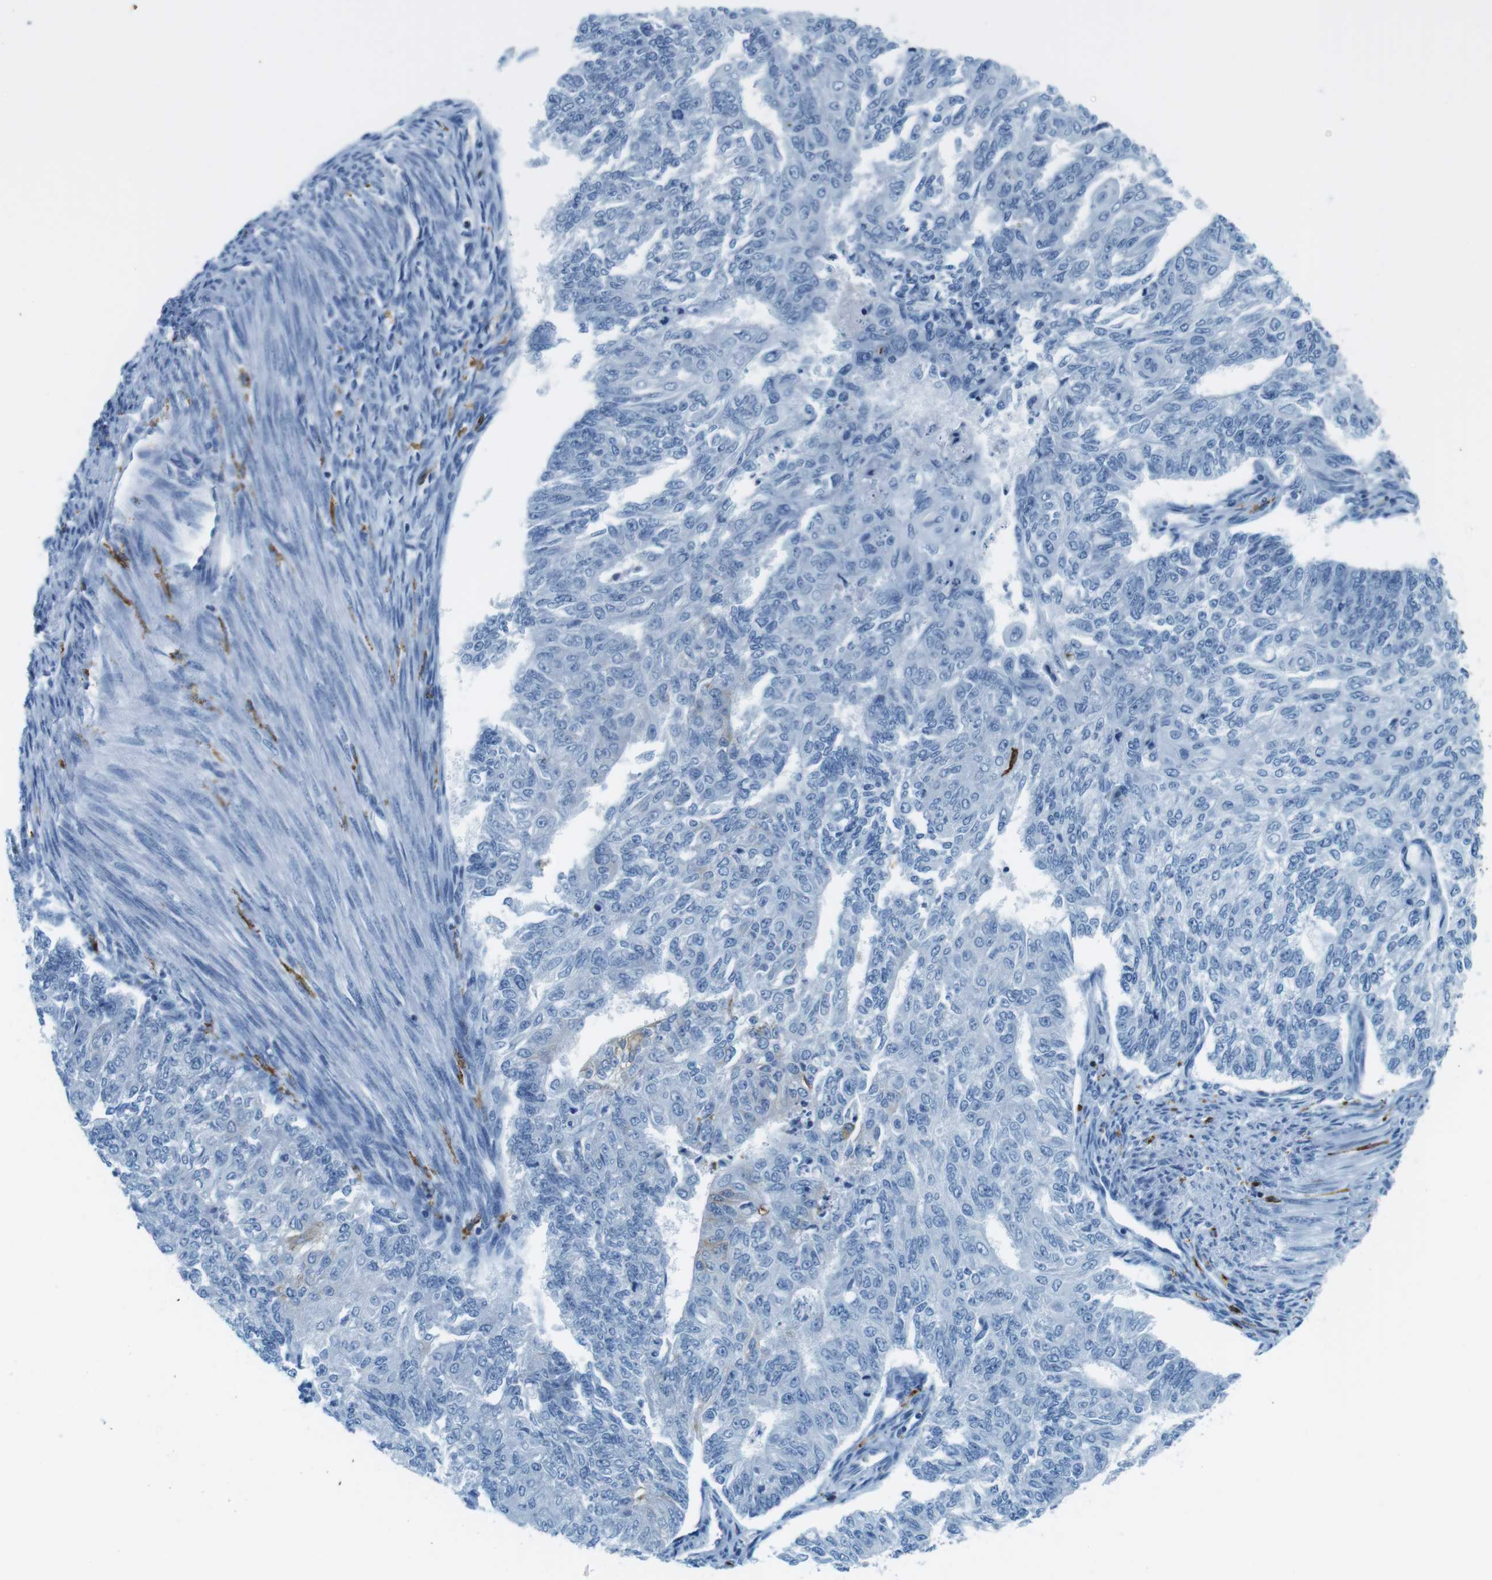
{"staining": {"intensity": "negative", "quantity": "none", "location": "none"}, "tissue": "endometrial cancer", "cell_type": "Tumor cells", "image_type": "cancer", "snomed": [{"axis": "morphology", "description": "Adenocarcinoma, NOS"}, {"axis": "topography", "description": "Endometrium"}], "caption": "DAB (3,3'-diaminobenzidine) immunohistochemical staining of endometrial cancer (adenocarcinoma) exhibits no significant positivity in tumor cells.", "gene": "CIITA", "patient": {"sex": "female", "age": 32}}